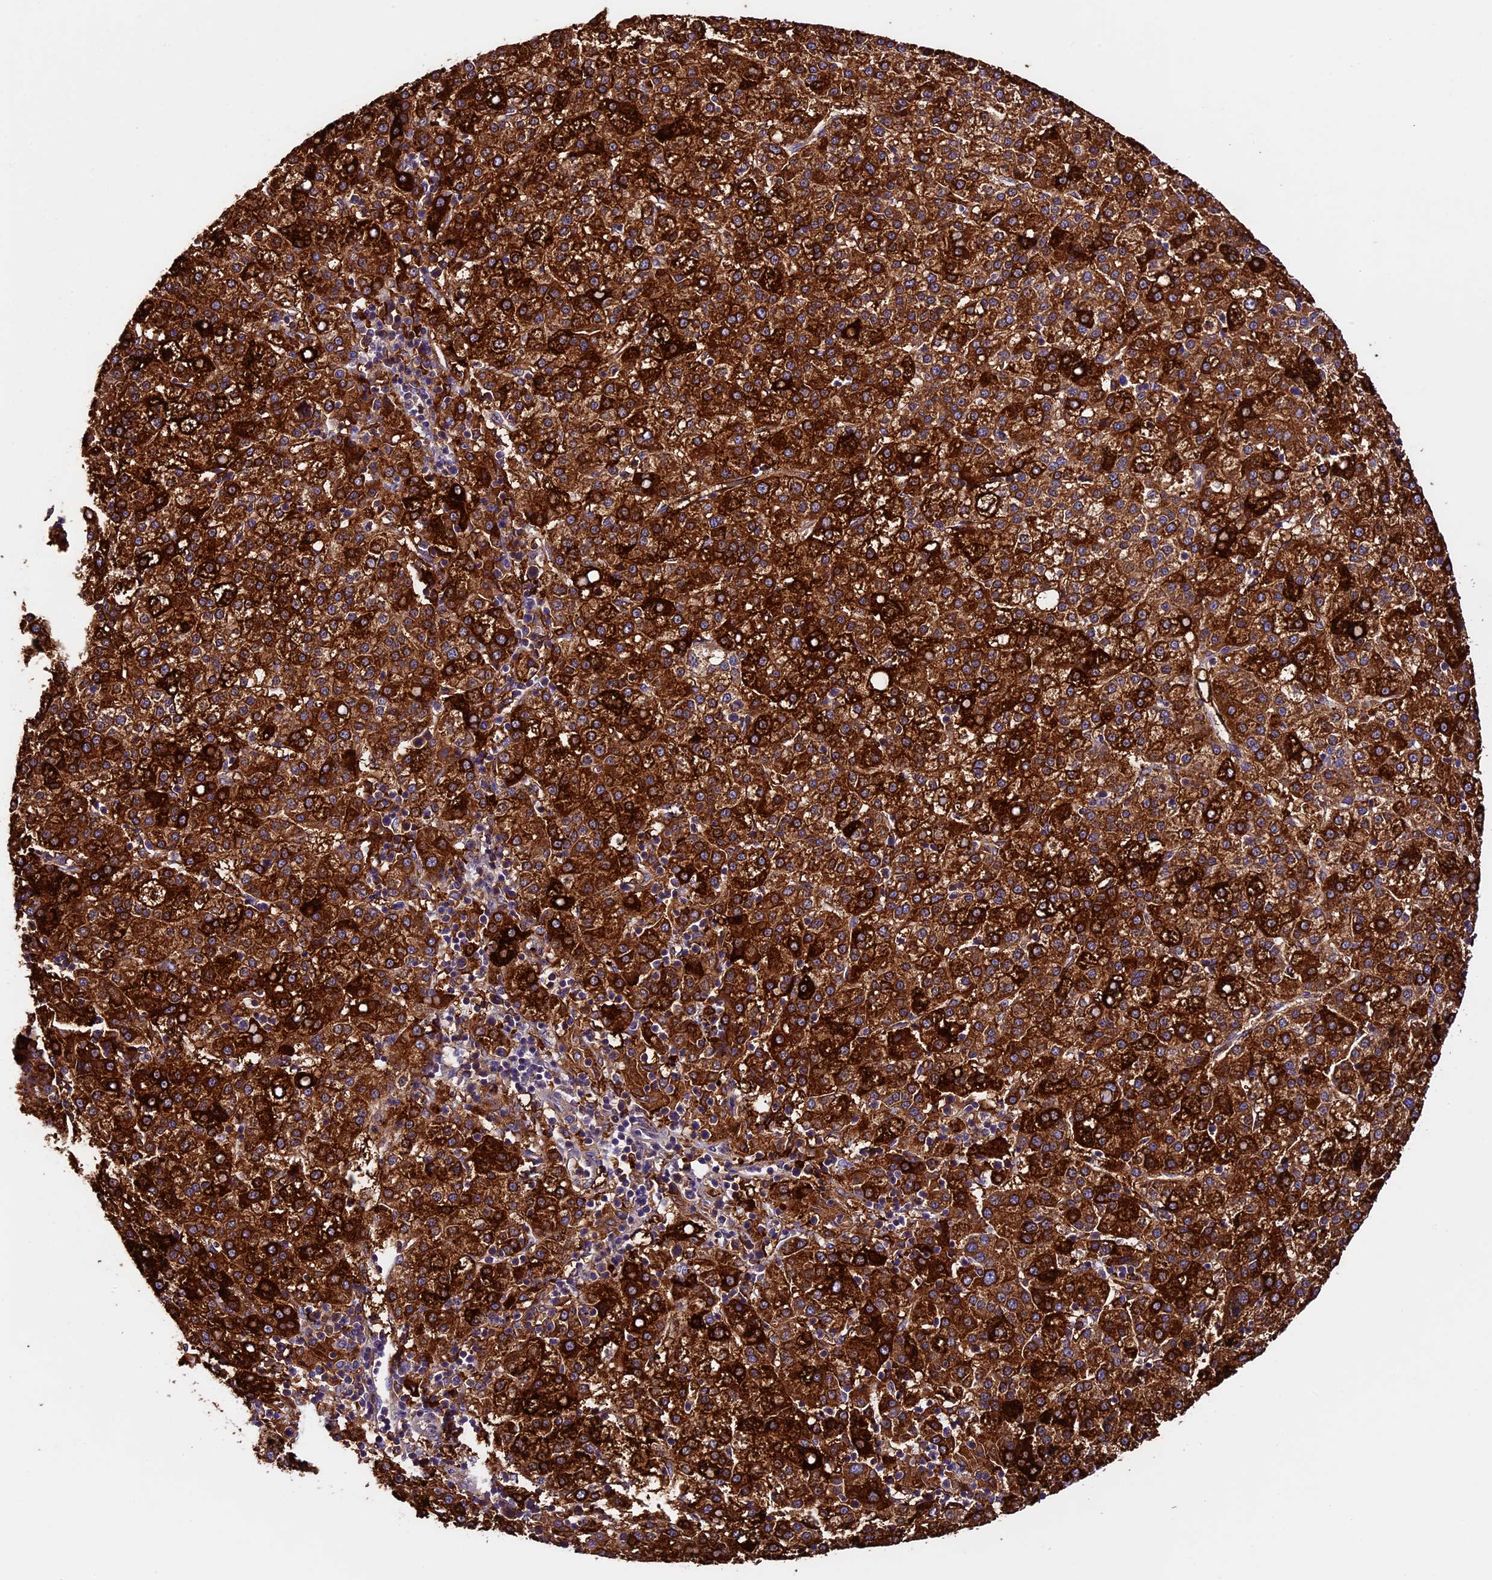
{"staining": {"intensity": "strong", "quantity": ">75%", "location": "cytoplasmic/membranous"}, "tissue": "liver cancer", "cell_type": "Tumor cells", "image_type": "cancer", "snomed": [{"axis": "morphology", "description": "Carcinoma, Hepatocellular, NOS"}, {"axis": "topography", "description": "Liver"}], "caption": "Tumor cells reveal high levels of strong cytoplasmic/membranous positivity in approximately >75% of cells in liver hepatocellular carcinoma.", "gene": "CILP2", "patient": {"sex": "female", "age": 58}}